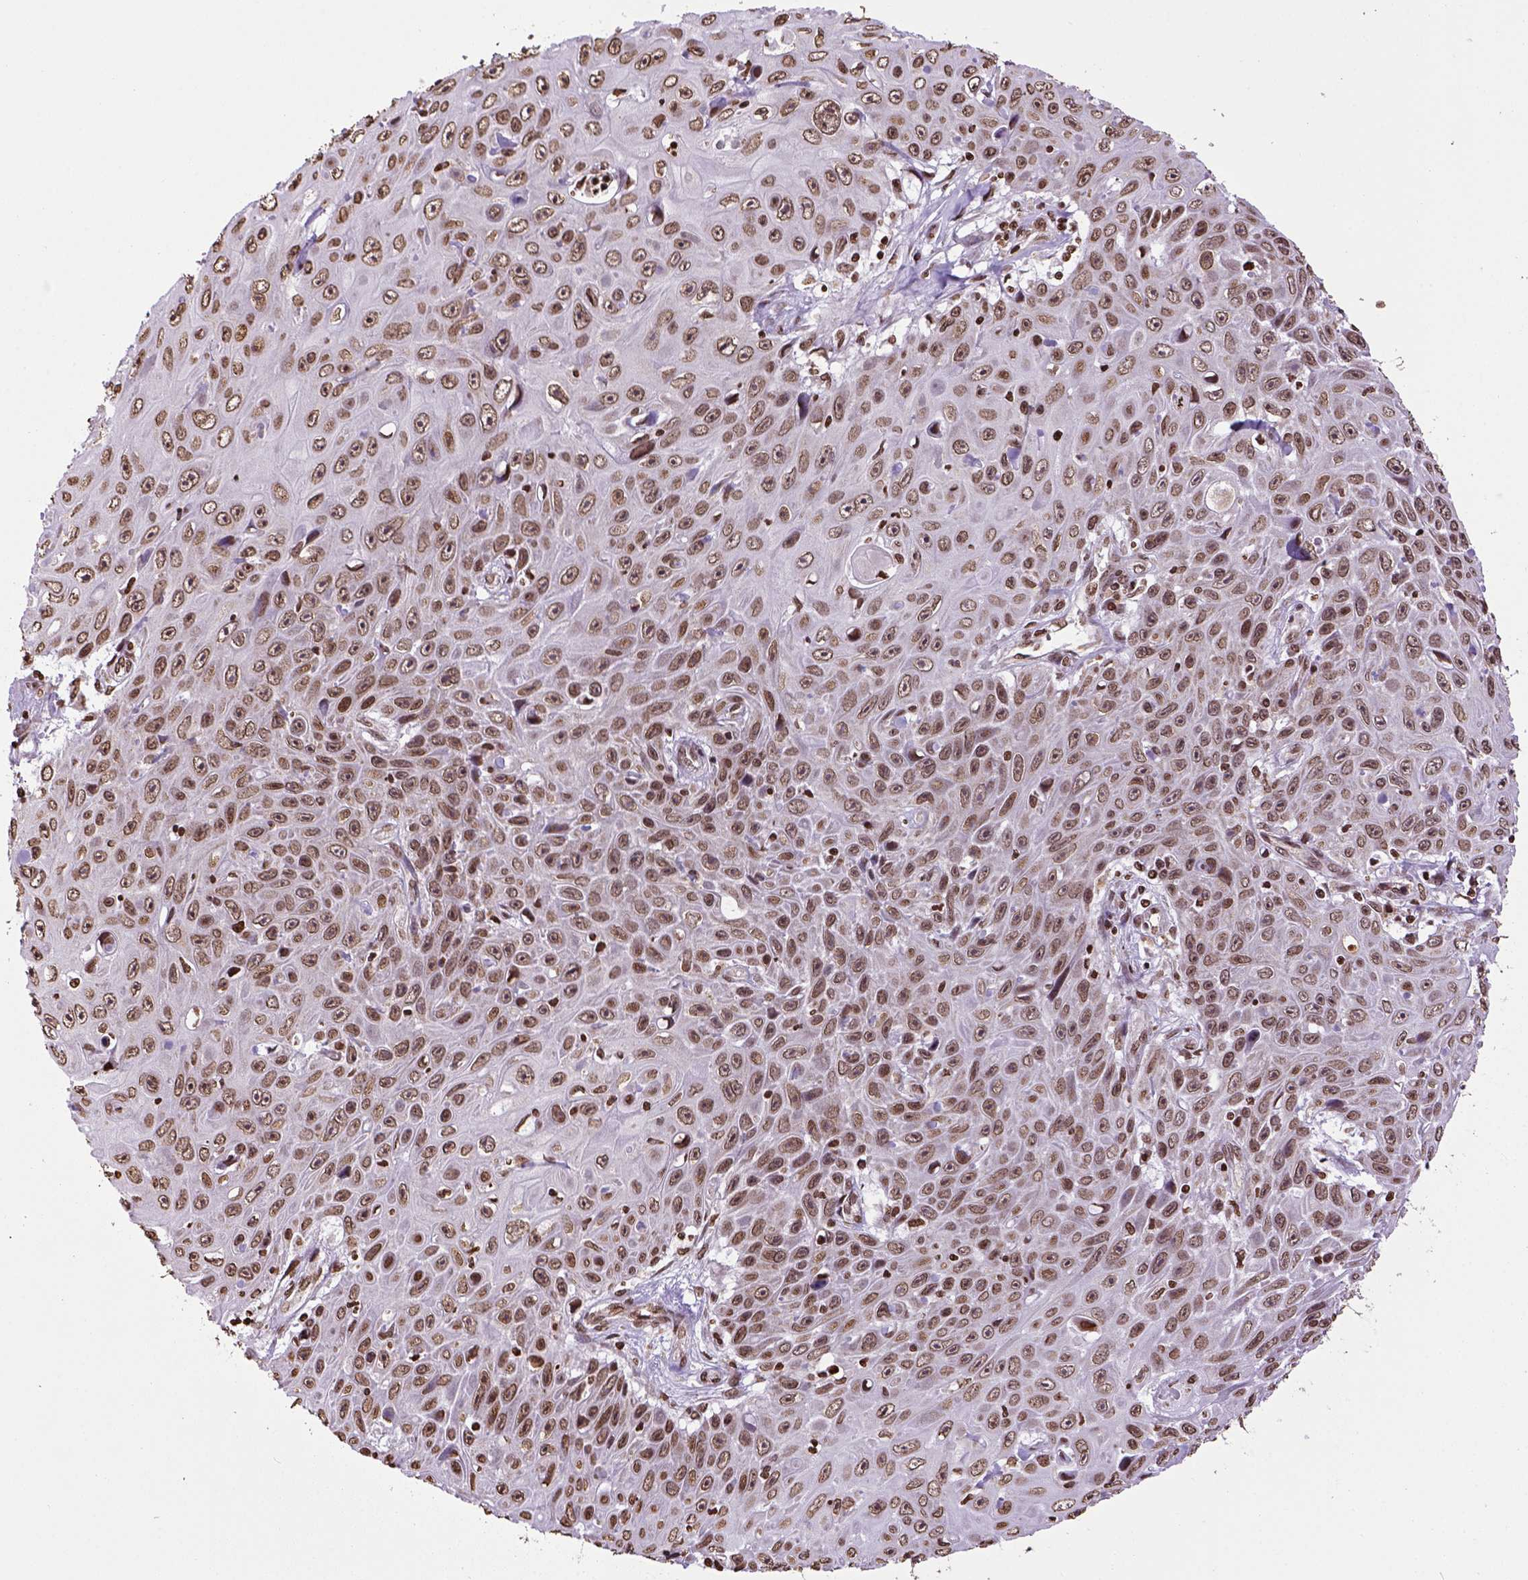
{"staining": {"intensity": "moderate", "quantity": ">75%", "location": "nuclear"}, "tissue": "skin cancer", "cell_type": "Tumor cells", "image_type": "cancer", "snomed": [{"axis": "morphology", "description": "Squamous cell carcinoma, NOS"}, {"axis": "topography", "description": "Skin"}], "caption": "A brown stain labels moderate nuclear staining of a protein in skin cancer (squamous cell carcinoma) tumor cells.", "gene": "ZNF75D", "patient": {"sex": "male", "age": 82}}